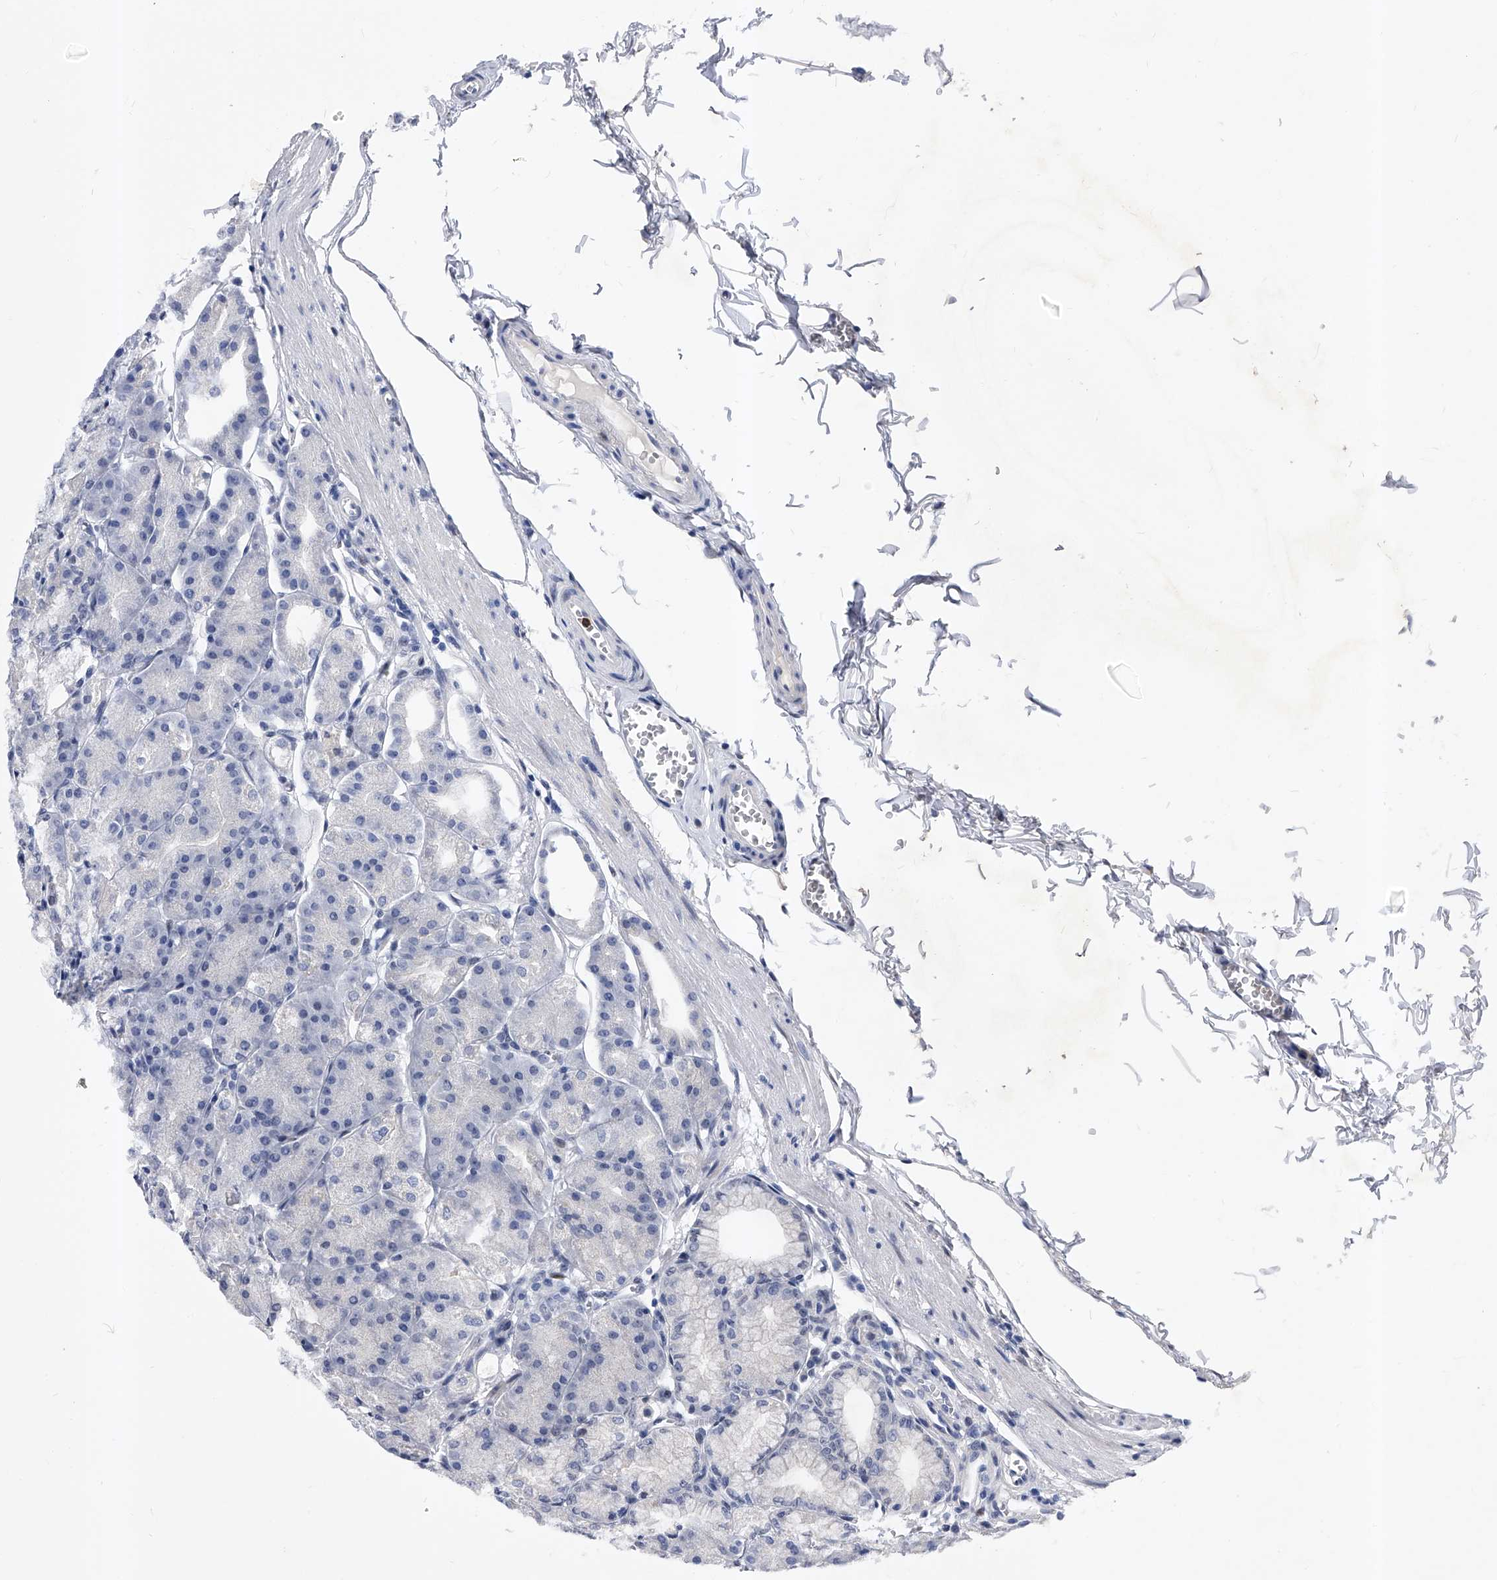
{"staining": {"intensity": "moderate", "quantity": "25%-75%", "location": "cytoplasmic/membranous,nuclear"}, "tissue": "stomach", "cell_type": "Glandular cells", "image_type": "normal", "snomed": [{"axis": "morphology", "description": "Normal tissue, NOS"}, {"axis": "topography", "description": "Stomach, lower"}], "caption": "This image exhibits unremarkable stomach stained with immunohistochemistry to label a protein in brown. The cytoplasmic/membranous,nuclear of glandular cells show moderate positivity for the protein. Nuclei are counter-stained blue.", "gene": "TESK2", "patient": {"sex": "male", "age": 71}}